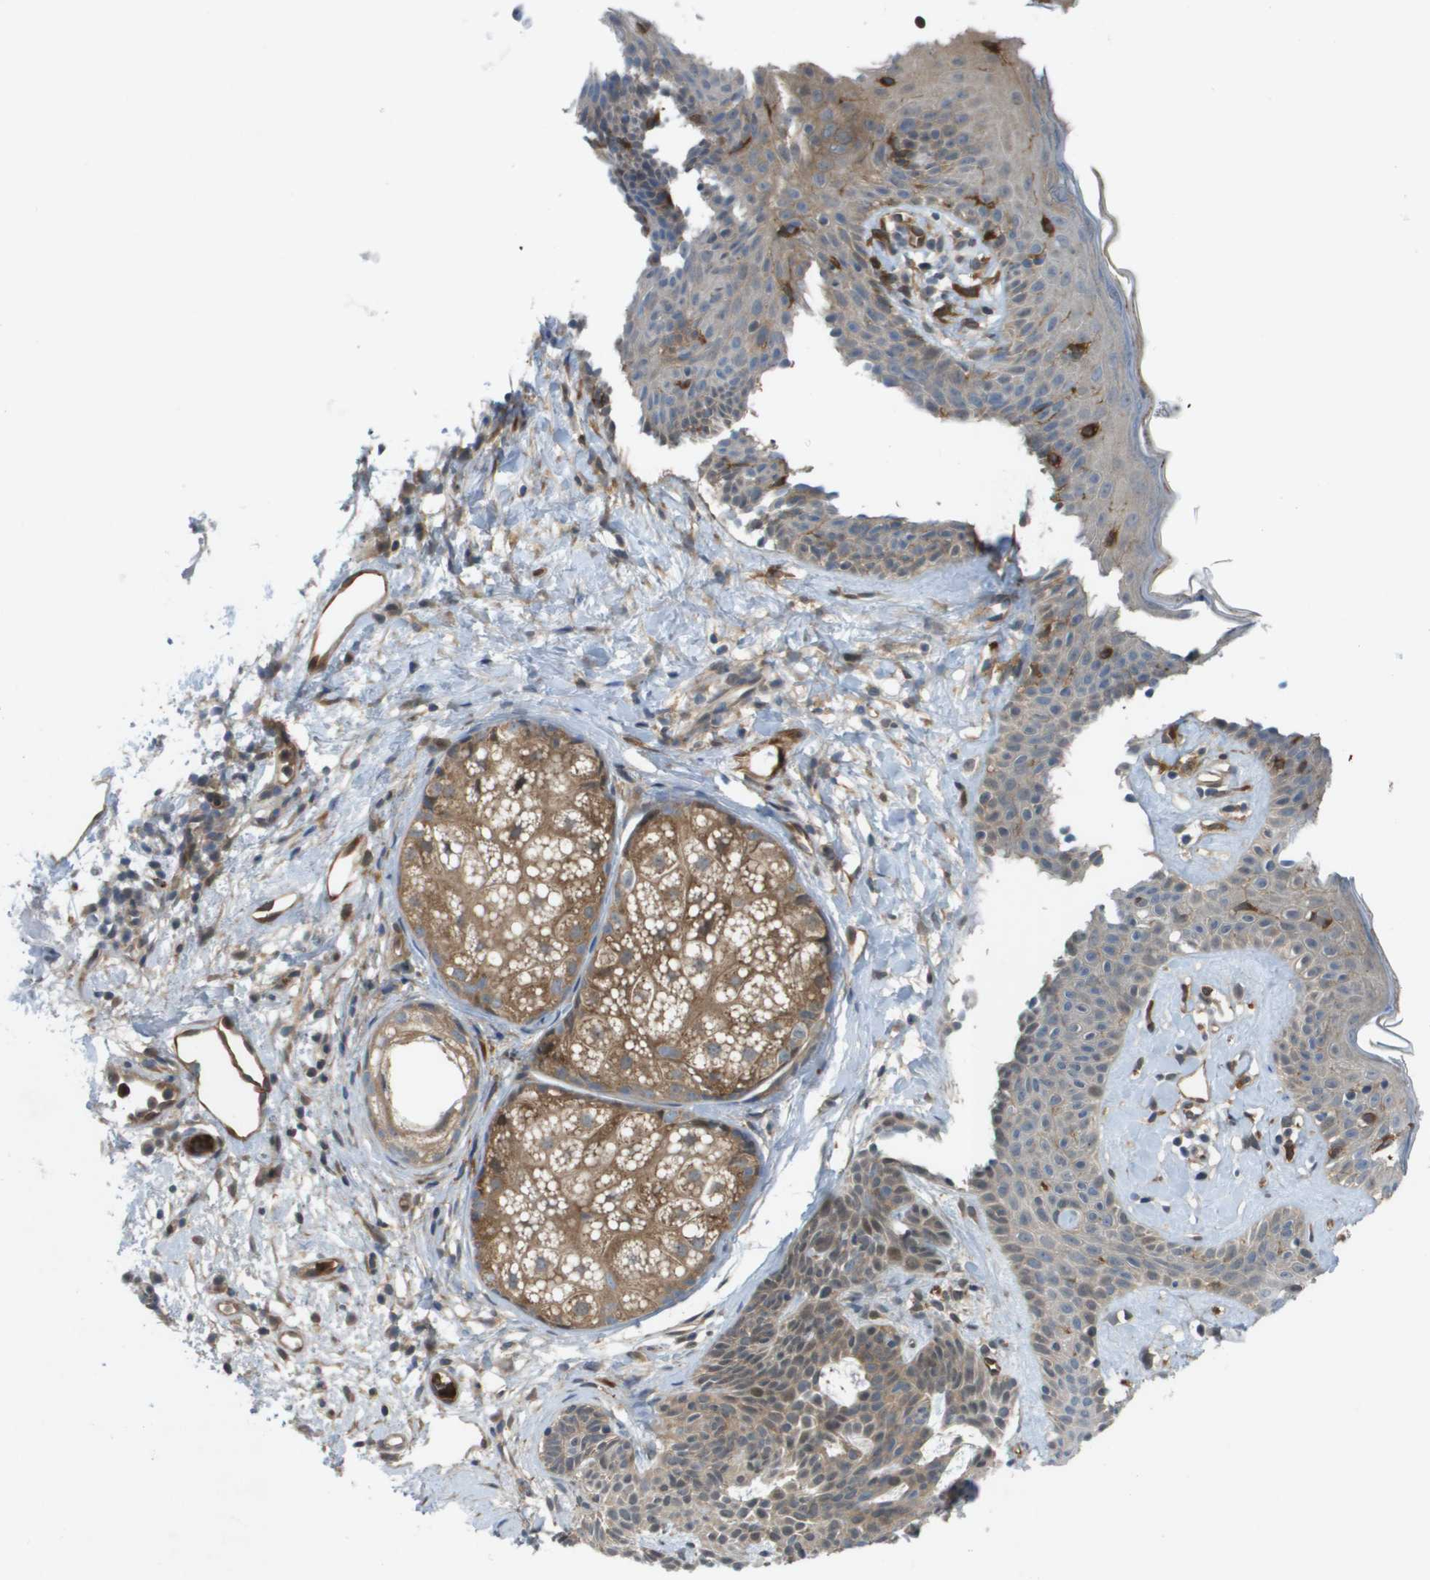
{"staining": {"intensity": "weak", "quantity": ">75%", "location": "cytoplasmic/membranous"}, "tissue": "skin cancer", "cell_type": "Tumor cells", "image_type": "cancer", "snomed": [{"axis": "morphology", "description": "Developmental malformation"}, {"axis": "morphology", "description": "Basal cell carcinoma"}, {"axis": "topography", "description": "Skin"}], "caption": "Skin basal cell carcinoma stained with DAB immunohistochemistry (IHC) demonstrates low levels of weak cytoplasmic/membranous positivity in approximately >75% of tumor cells.", "gene": "PALD1", "patient": {"sex": "female", "age": 62}}